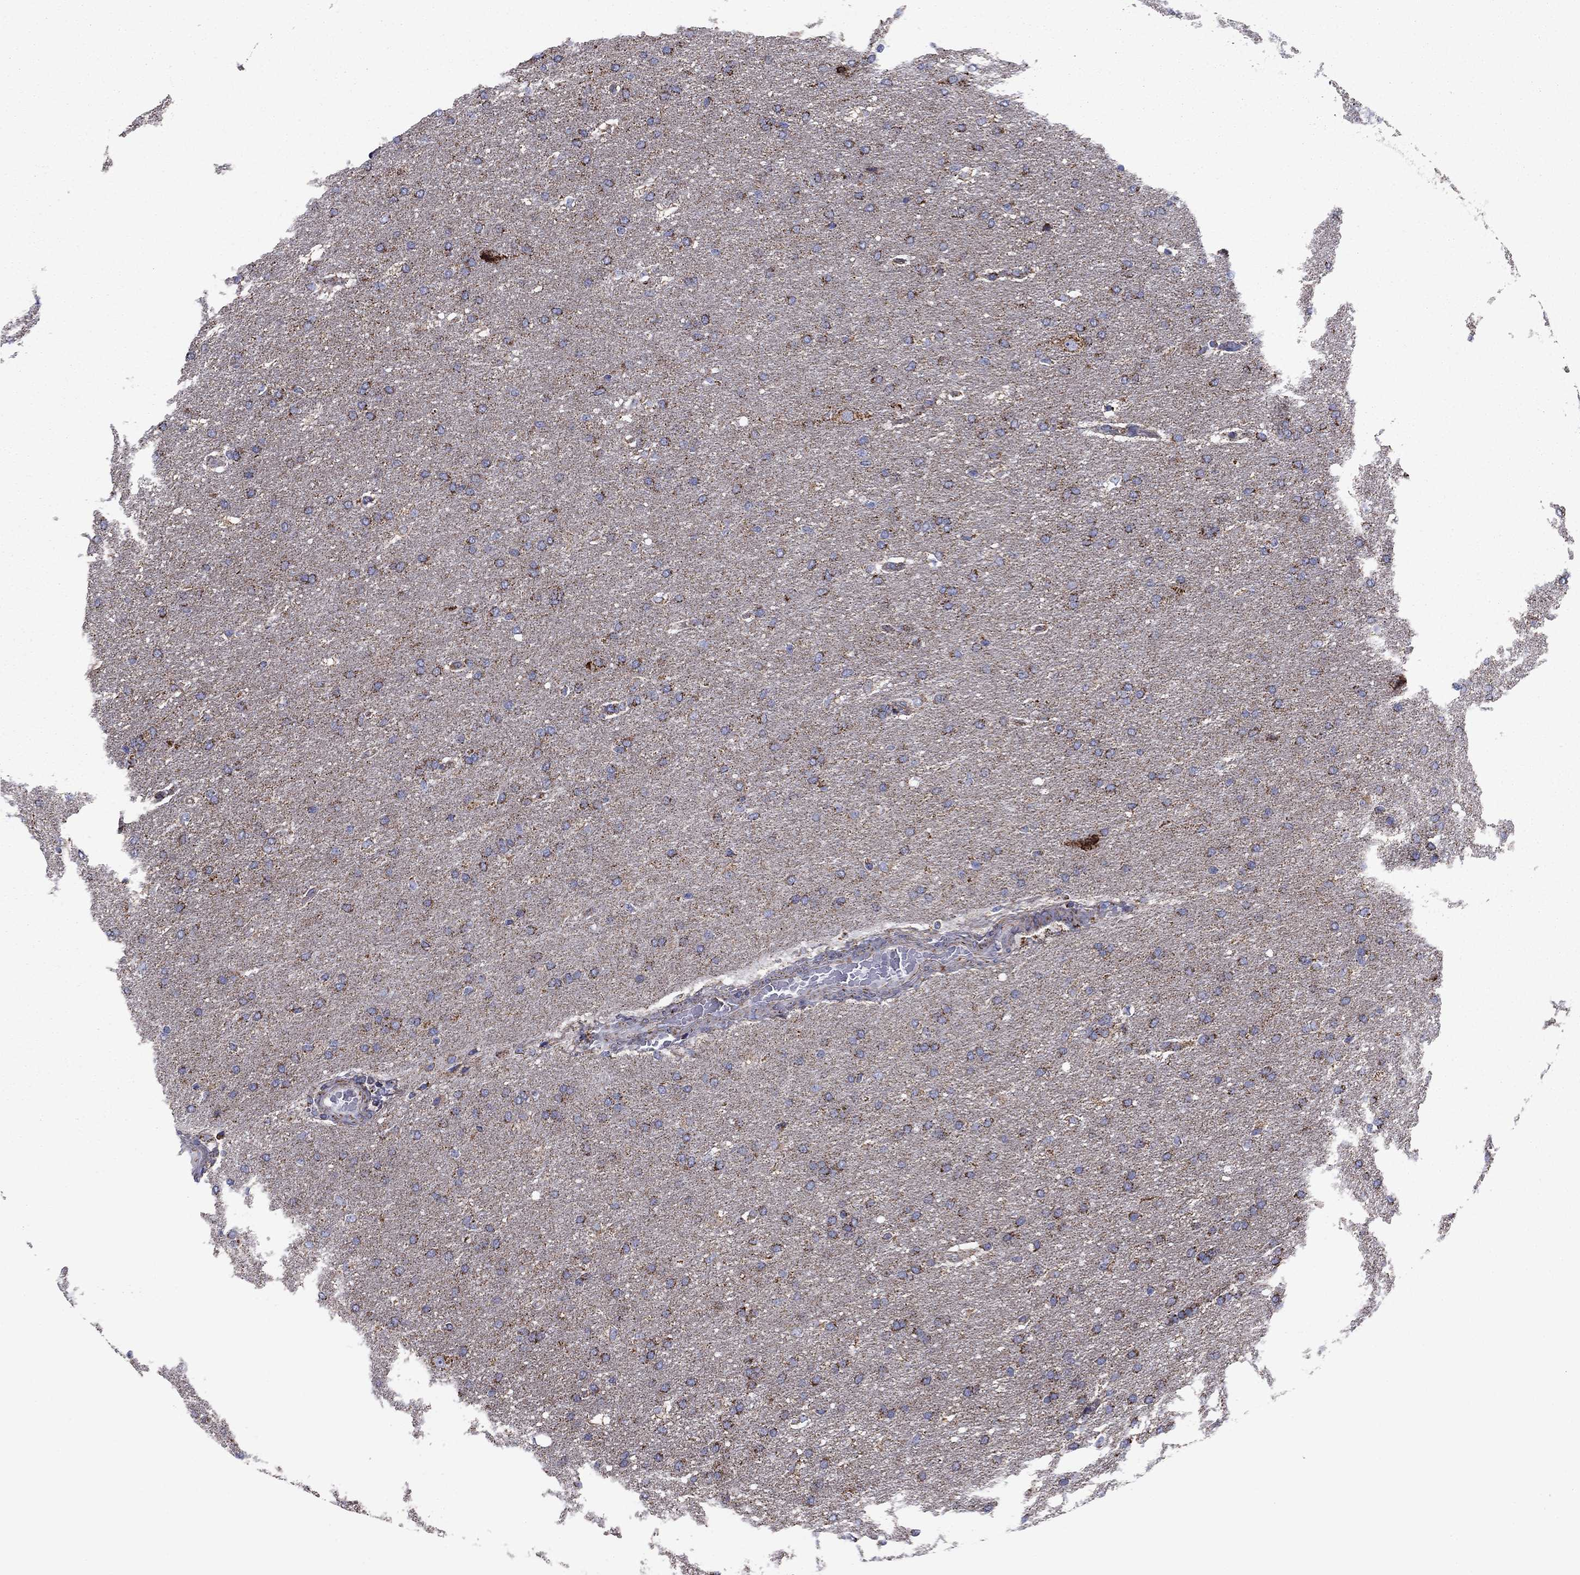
{"staining": {"intensity": "moderate", "quantity": "25%-75%", "location": "cytoplasmic/membranous"}, "tissue": "glioma", "cell_type": "Tumor cells", "image_type": "cancer", "snomed": [{"axis": "morphology", "description": "Glioma, malignant, Low grade"}, {"axis": "topography", "description": "Brain"}], "caption": "Glioma stained for a protein (brown) reveals moderate cytoplasmic/membranous positive expression in approximately 25%-75% of tumor cells.", "gene": "NDUFV1", "patient": {"sex": "female", "age": 37}}